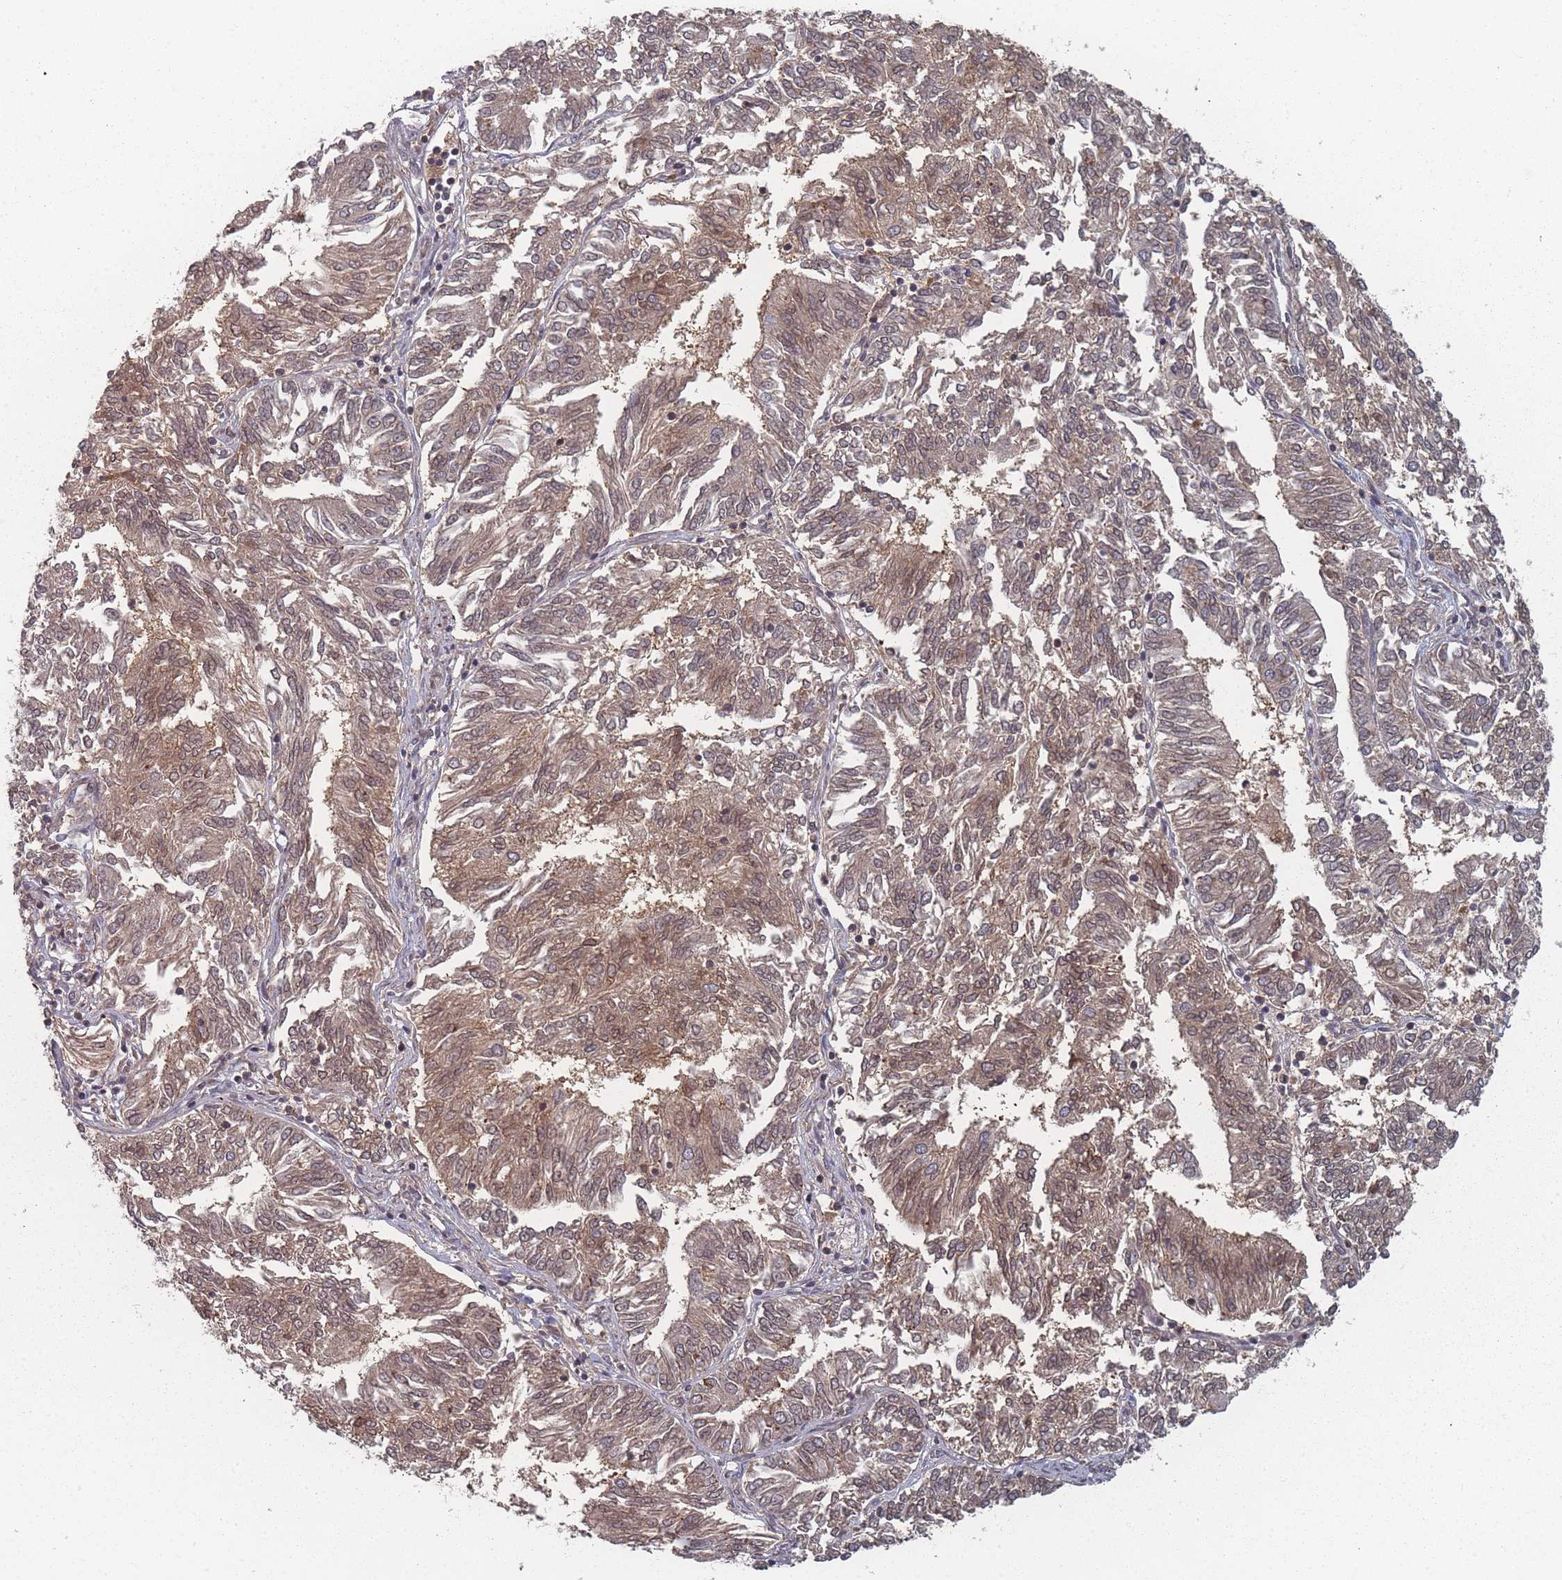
{"staining": {"intensity": "moderate", "quantity": ">75%", "location": "cytoplasmic/membranous,nuclear"}, "tissue": "endometrial cancer", "cell_type": "Tumor cells", "image_type": "cancer", "snomed": [{"axis": "morphology", "description": "Adenocarcinoma, NOS"}, {"axis": "topography", "description": "Endometrium"}], "caption": "The photomicrograph reveals a brown stain indicating the presence of a protein in the cytoplasmic/membranous and nuclear of tumor cells in endometrial adenocarcinoma.", "gene": "TBC1D25", "patient": {"sex": "female", "age": 58}}